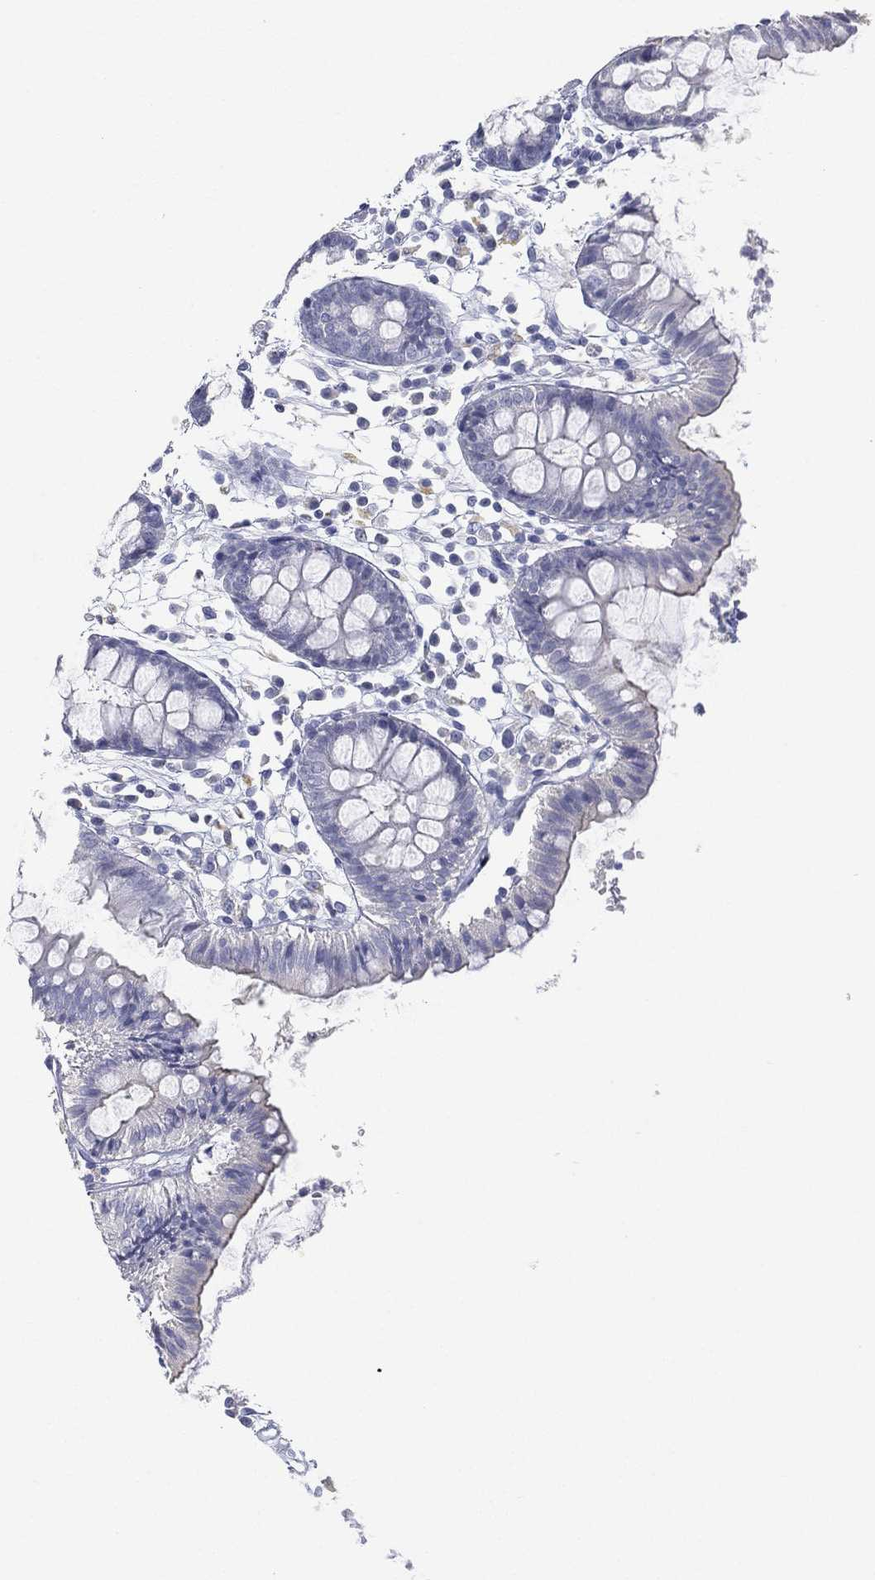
{"staining": {"intensity": "negative", "quantity": "none", "location": "none"}, "tissue": "colon", "cell_type": "Endothelial cells", "image_type": "normal", "snomed": [{"axis": "morphology", "description": "Normal tissue, NOS"}, {"axis": "topography", "description": "Colon"}], "caption": "This micrograph is of normal colon stained with immunohistochemistry to label a protein in brown with the nuclei are counter-stained blue. There is no staining in endothelial cells. (DAB immunohistochemistry with hematoxylin counter stain).", "gene": "FMO1", "patient": {"sex": "female", "age": 84}}